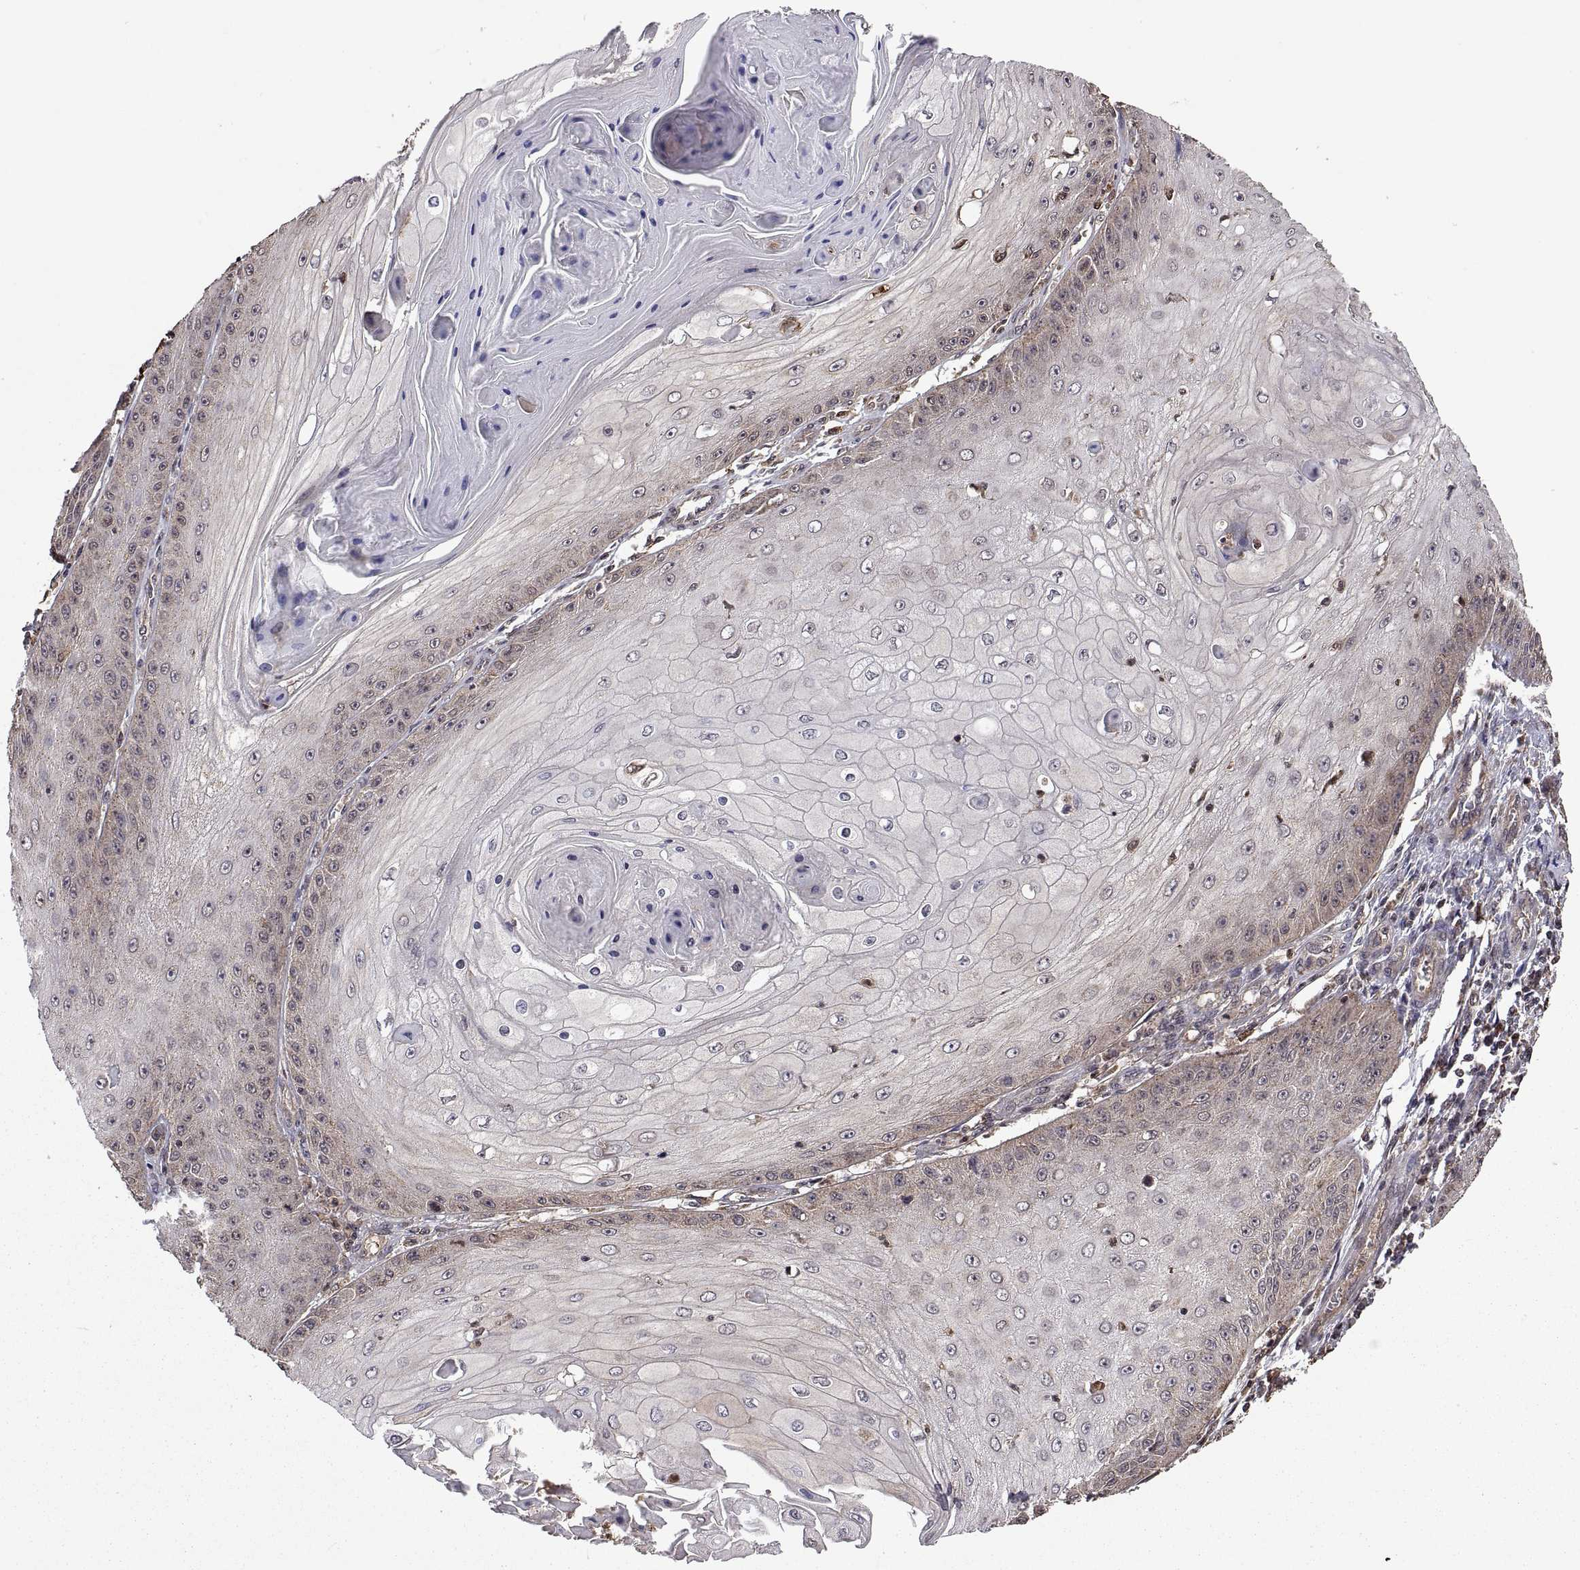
{"staining": {"intensity": "weak", "quantity": "<25%", "location": "cytoplasmic/membranous"}, "tissue": "skin cancer", "cell_type": "Tumor cells", "image_type": "cancer", "snomed": [{"axis": "morphology", "description": "Squamous cell carcinoma, NOS"}, {"axis": "topography", "description": "Skin"}], "caption": "There is no significant staining in tumor cells of skin squamous cell carcinoma. (Brightfield microscopy of DAB immunohistochemistry (IHC) at high magnification).", "gene": "ZNRF2", "patient": {"sex": "male", "age": 70}}